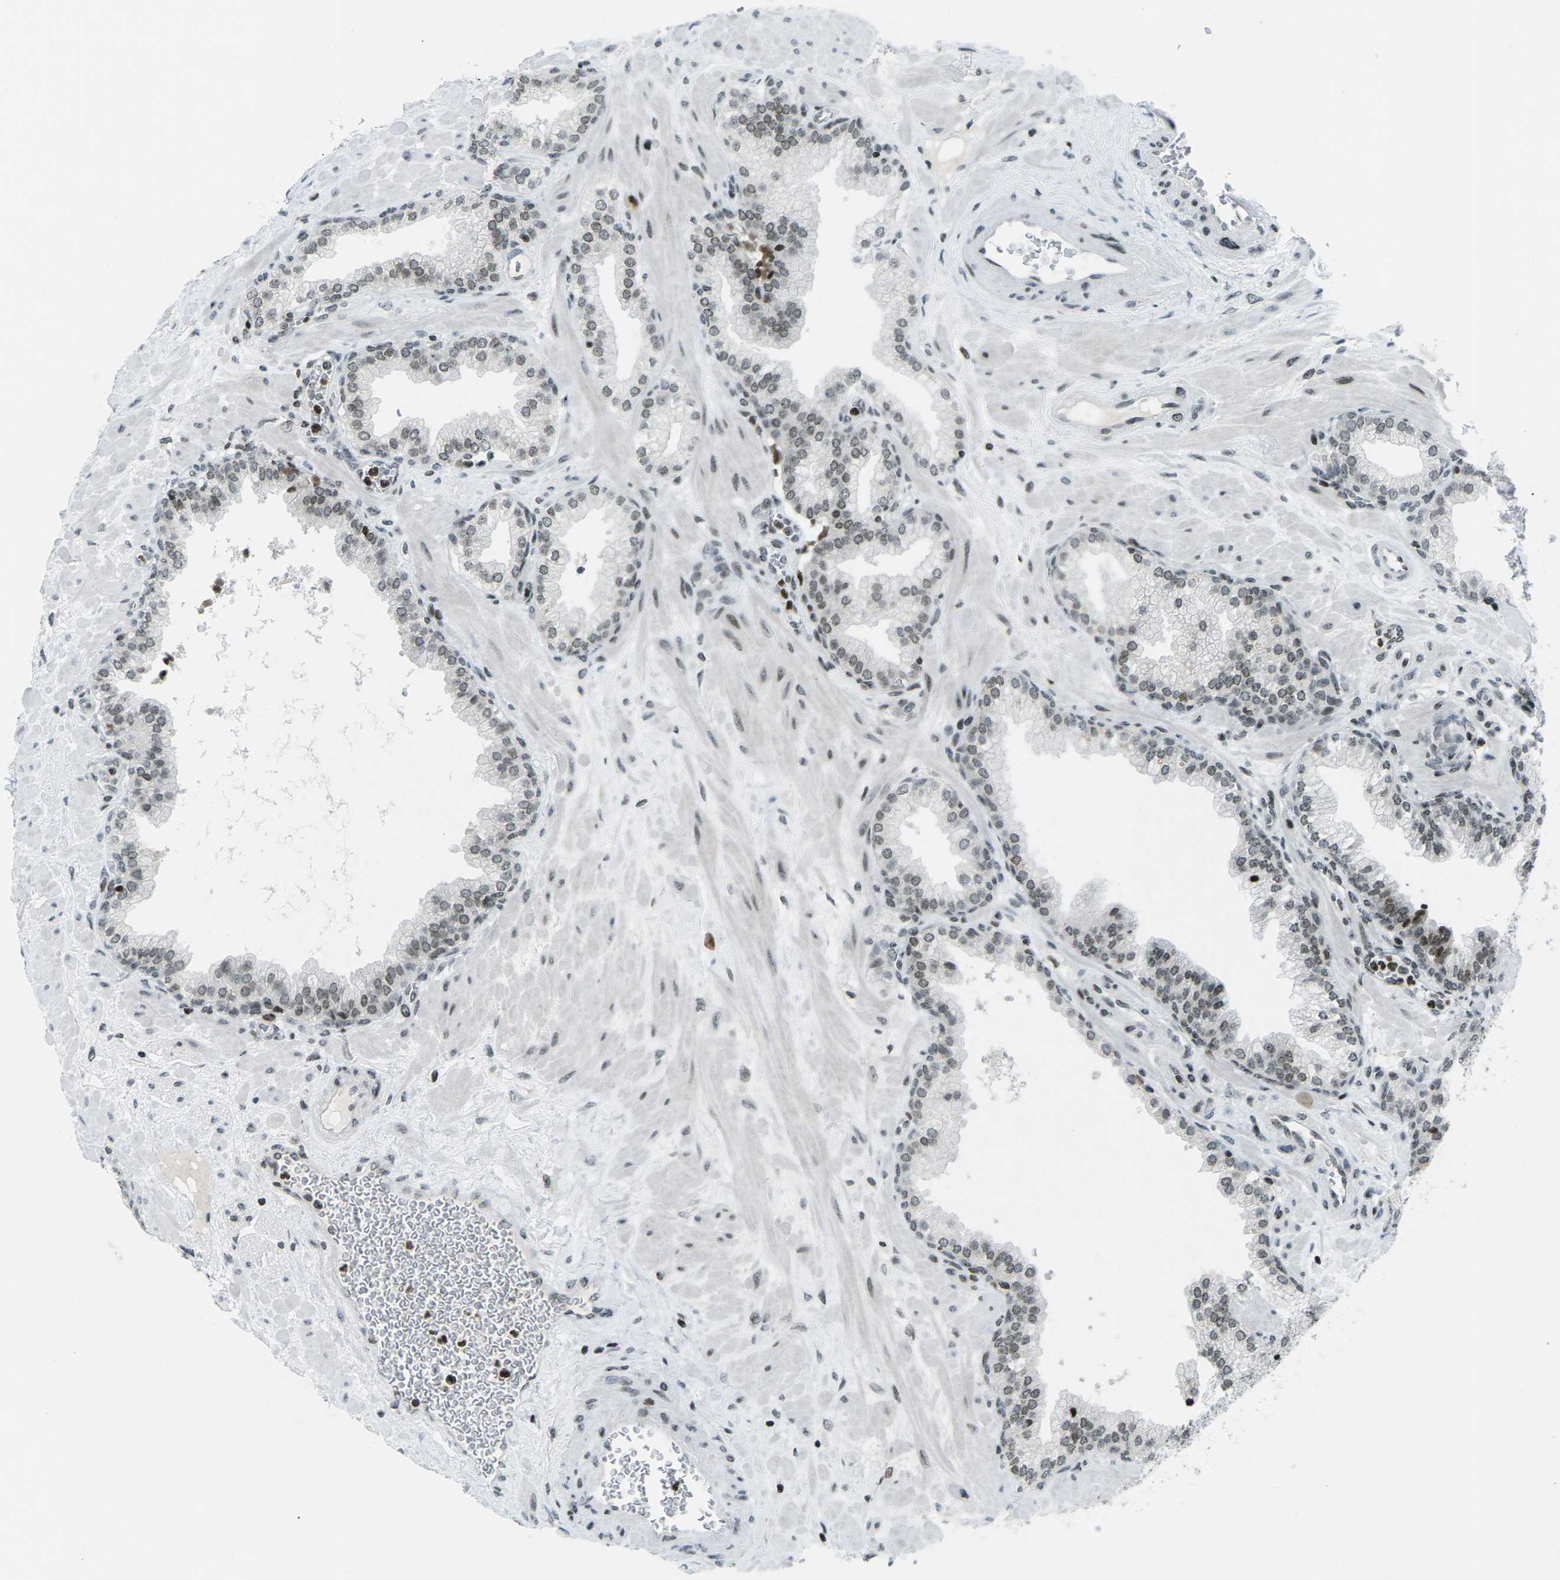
{"staining": {"intensity": "moderate", "quantity": "25%-75%", "location": "nuclear"}, "tissue": "prostate", "cell_type": "Glandular cells", "image_type": "normal", "snomed": [{"axis": "morphology", "description": "Normal tissue, NOS"}, {"axis": "morphology", "description": "Urothelial carcinoma, Low grade"}, {"axis": "topography", "description": "Urinary bladder"}, {"axis": "topography", "description": "Prostate"}], "caption": "Immunohistochemistry micrograph of normal prostate: prostate stained using immunohistochemistry exhibits medium levels of moderate protein expression localized specifically in the nuclear of glandular cells, appearing as a nuclear brown color.", "gene": "EME1", "patient": {"sex": "male", "age": 60}}